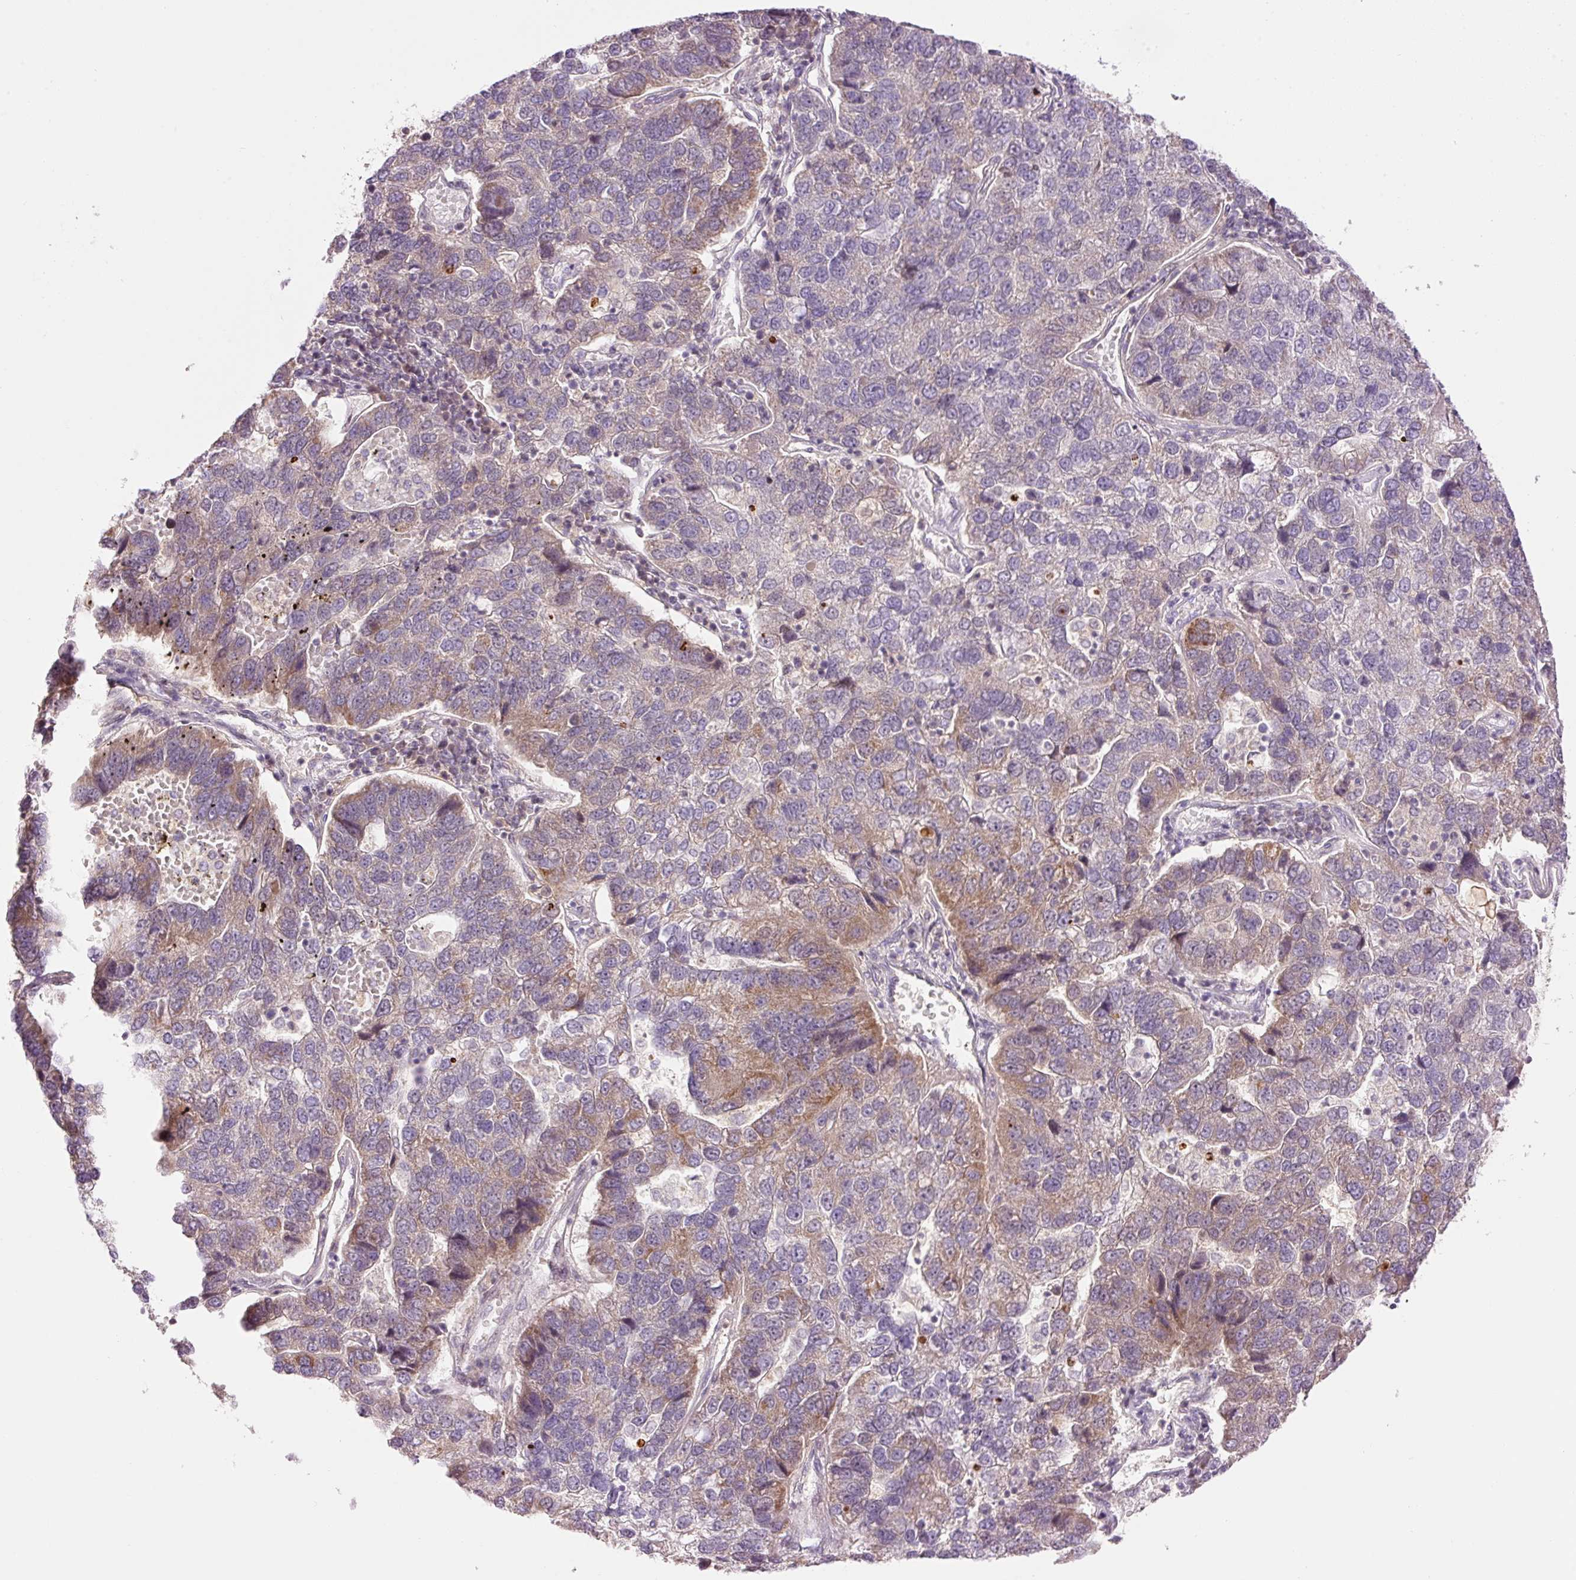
{"staining": {"intensity": "weak", "quantity": "25%-75%", "location": "cytoplasmic/membranous"}, "tissue": "pancreatic cancer", "cell_type": "Tumor cells", "image_type": "cancer", "snomed": [{"axis": "morphology", "description": "Adenocarcinoma, NOS"}, {"axis": "topography", "description": "Pancreas"}], "caption": "Tumor cells demonstrate weak cytoplasmic/membranous expression in approximately 25%-75% of cells in pancreatic adenocarcinoma.", "gene": "ABHD11", "patient": {"sex": "female", "age": 61}}